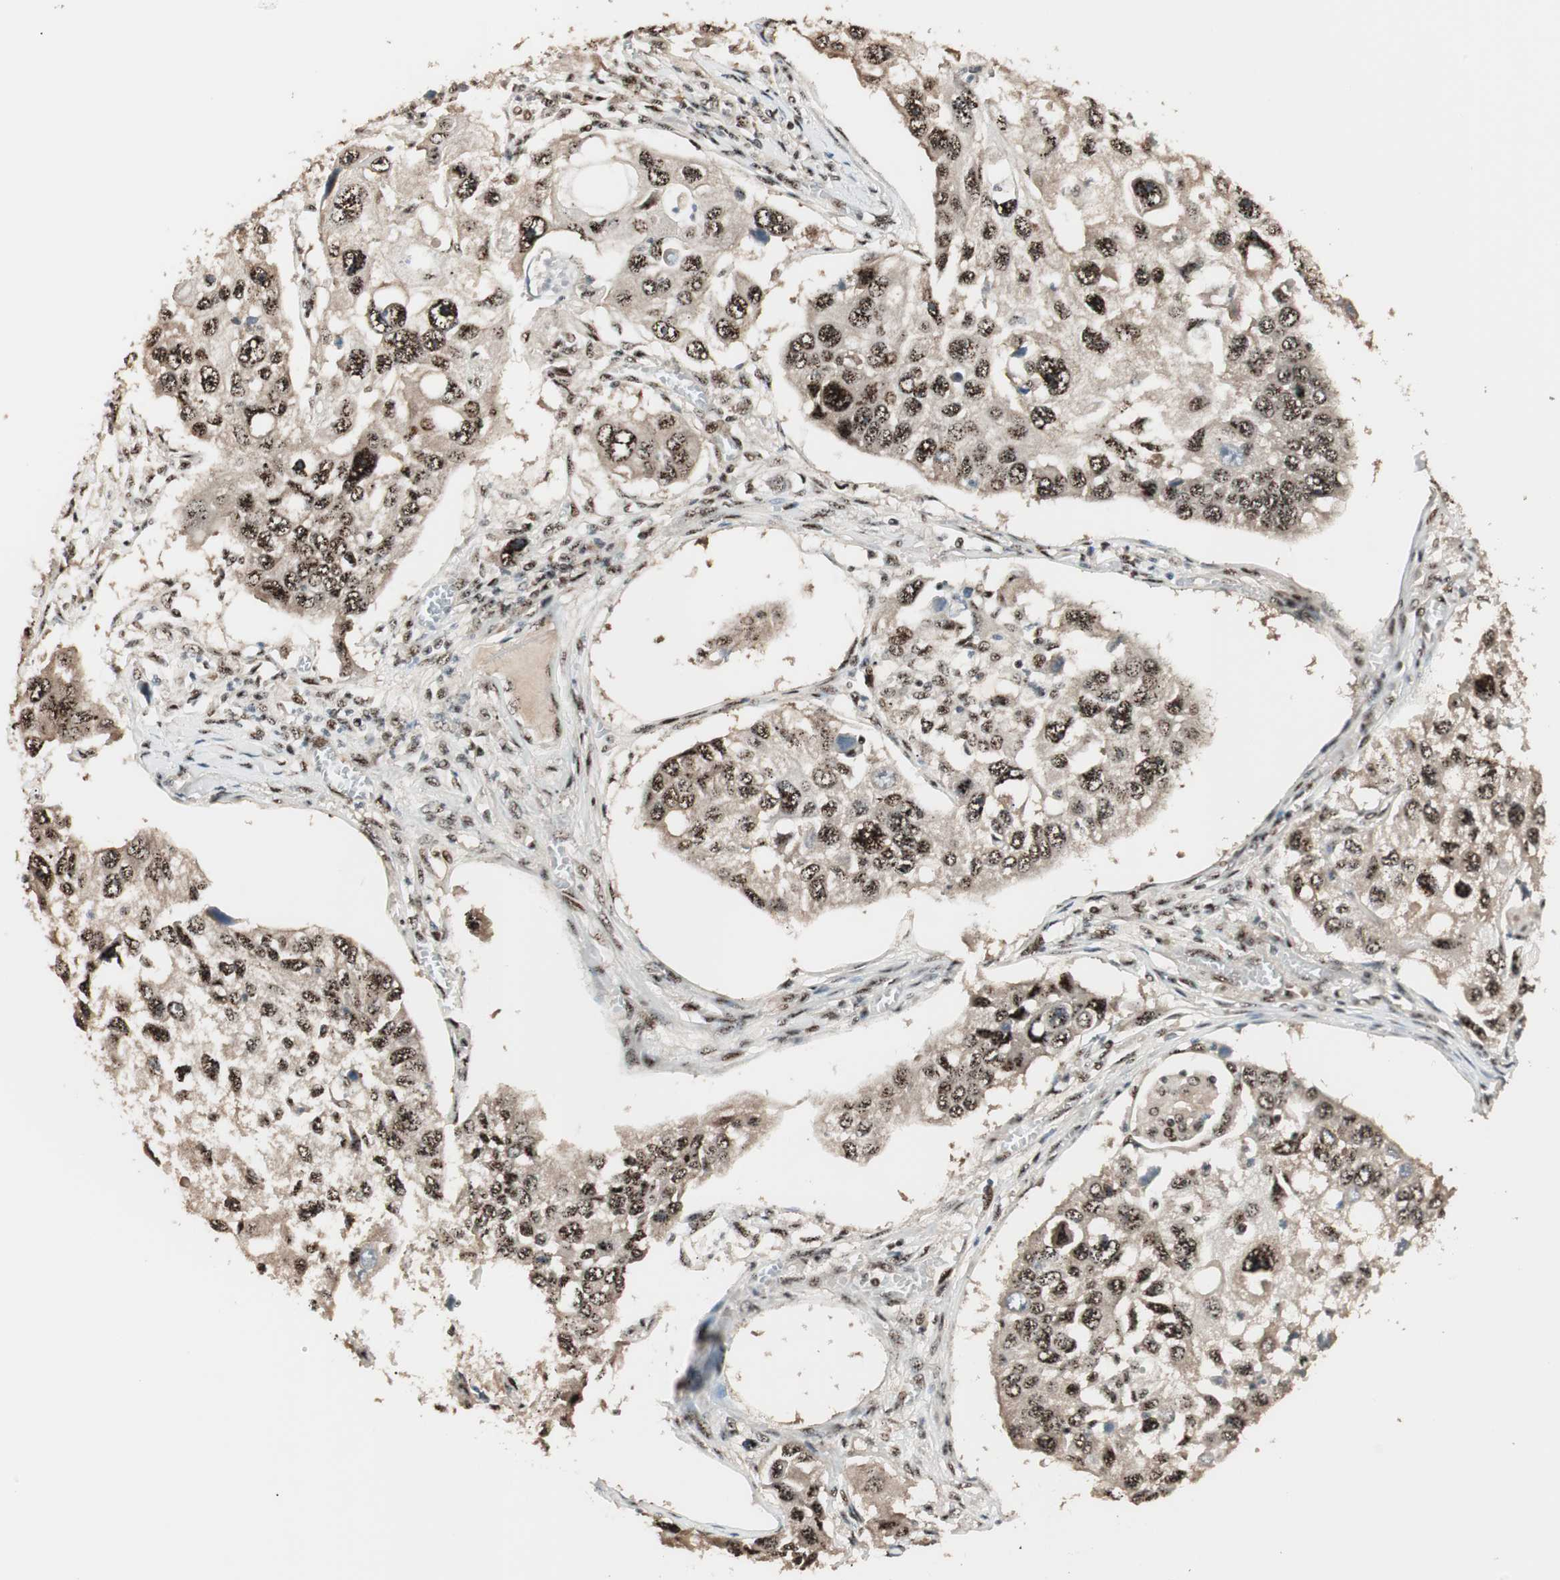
{"staining": {"intensity": "moderate", "quantity": ">75%", "location": "nuclear"}, "tissue": "lung cancer", "cell_type": "Tumor cells", "image_type": "cancer", "snomed": [{"axis": "morphology", "description": "Squamous cell carcinoma, NOS"}, {"axis": "topography", "description": "Lung"}], "caption": "Lung cancer stained for a protein (brown) shows moderate nuclear positive positivity in about >75% of tumor cells.", "gene": "NR5A2", "patient": {"sex": "male", "age": 71}}